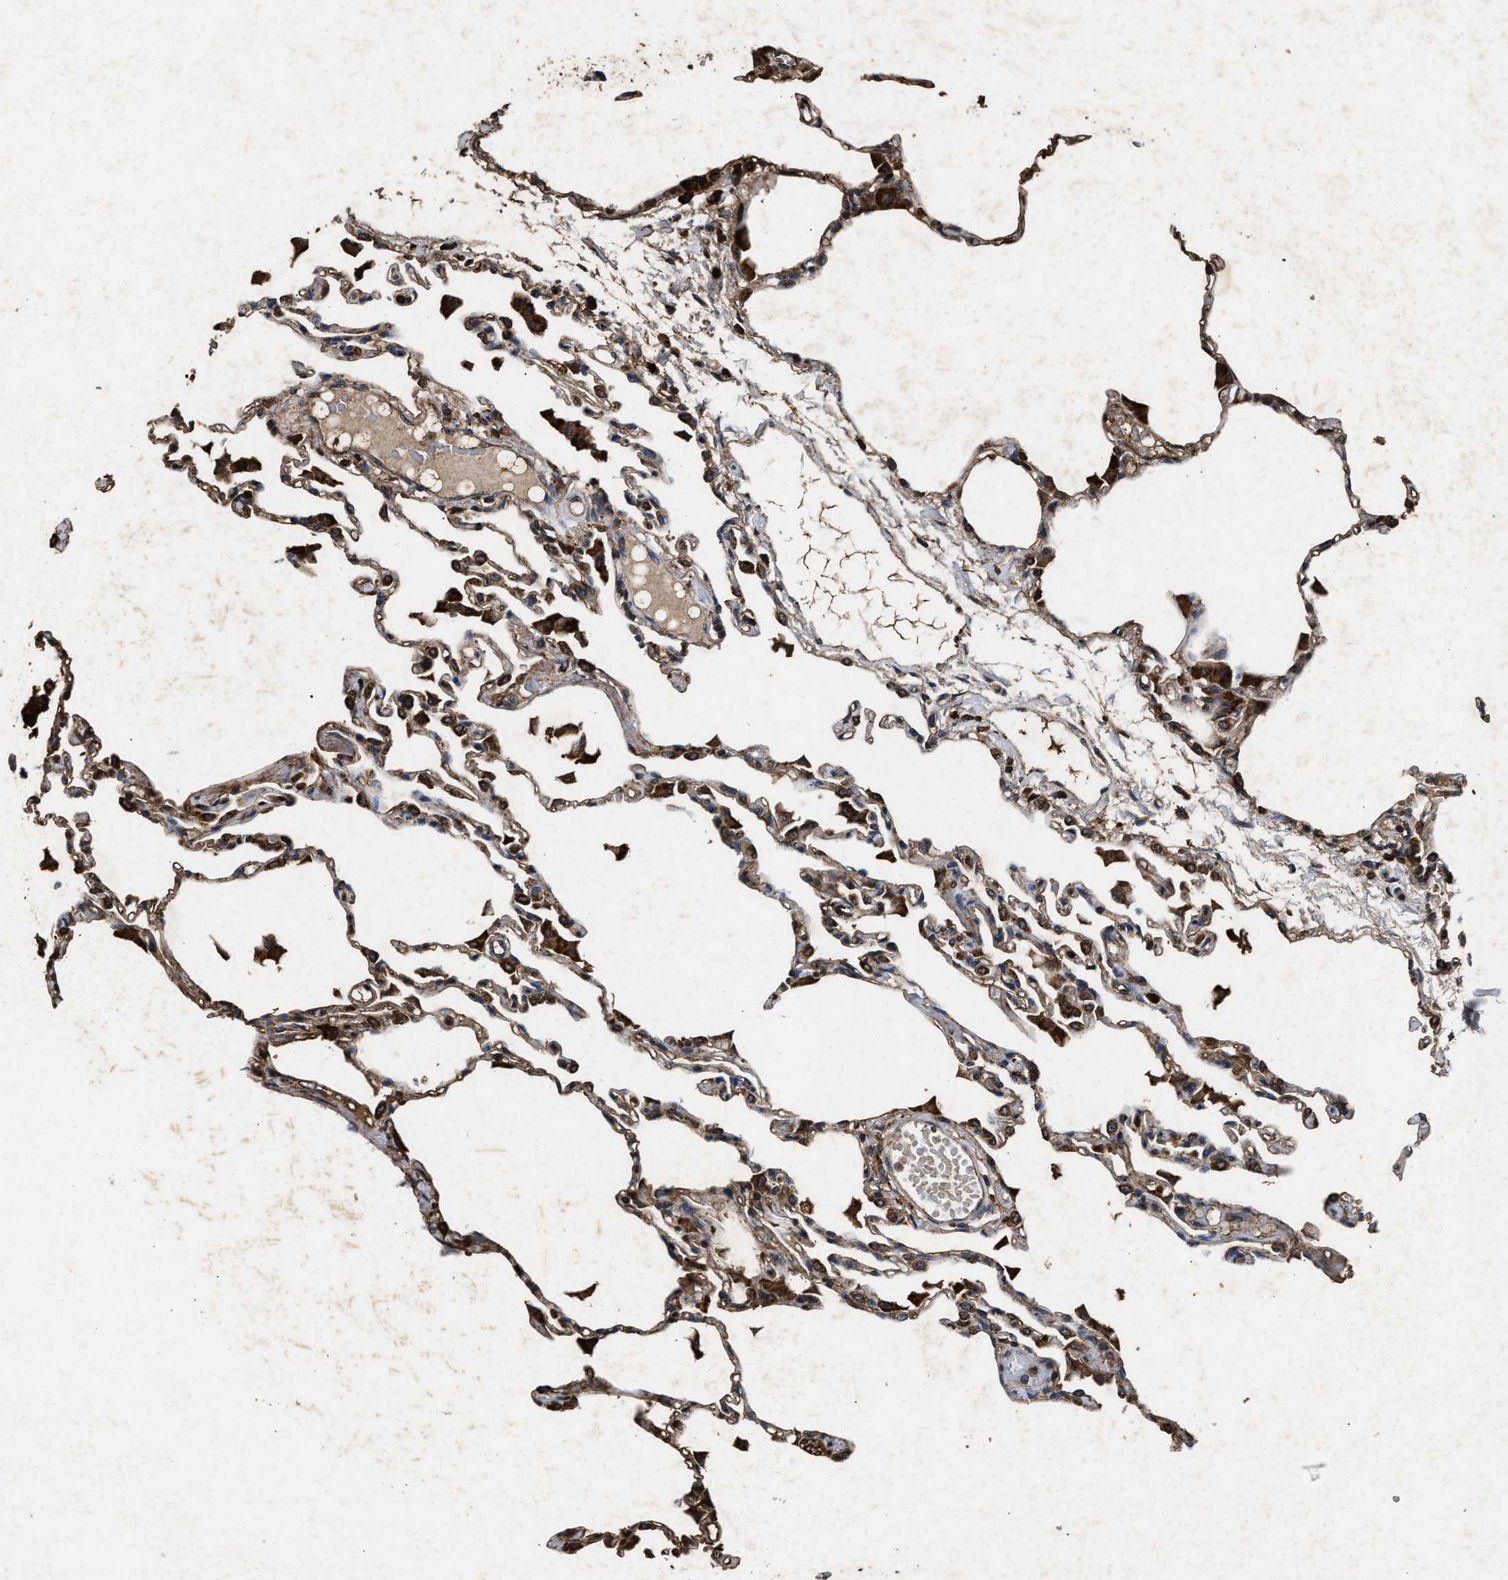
{"staining": {"intensity": "strong", "quantity": "25%-75%", "location": "cytoplasmic/membranous,nuclear"}, "tissue": "lung", "cell_type": "Alveolar cells", "image_type": "normal", "snomed": [{"axis": "morphology", "description": "Normal tissue, NOS"}, {"axis": "topography", "description": "Lung"}], "caption": "Benign lung exhibits strong cytoplasmic/membranous,nuclear positivity in about 25%-75% of alveolar cells Using DAB (3,3'-diaminobenzidine) (brown) and hematoxylin (blue) stains, captured at high magnification using brightfield microscopy..", "gene": "PDAP1", "patient": {"sex": "female", "age": 49}}